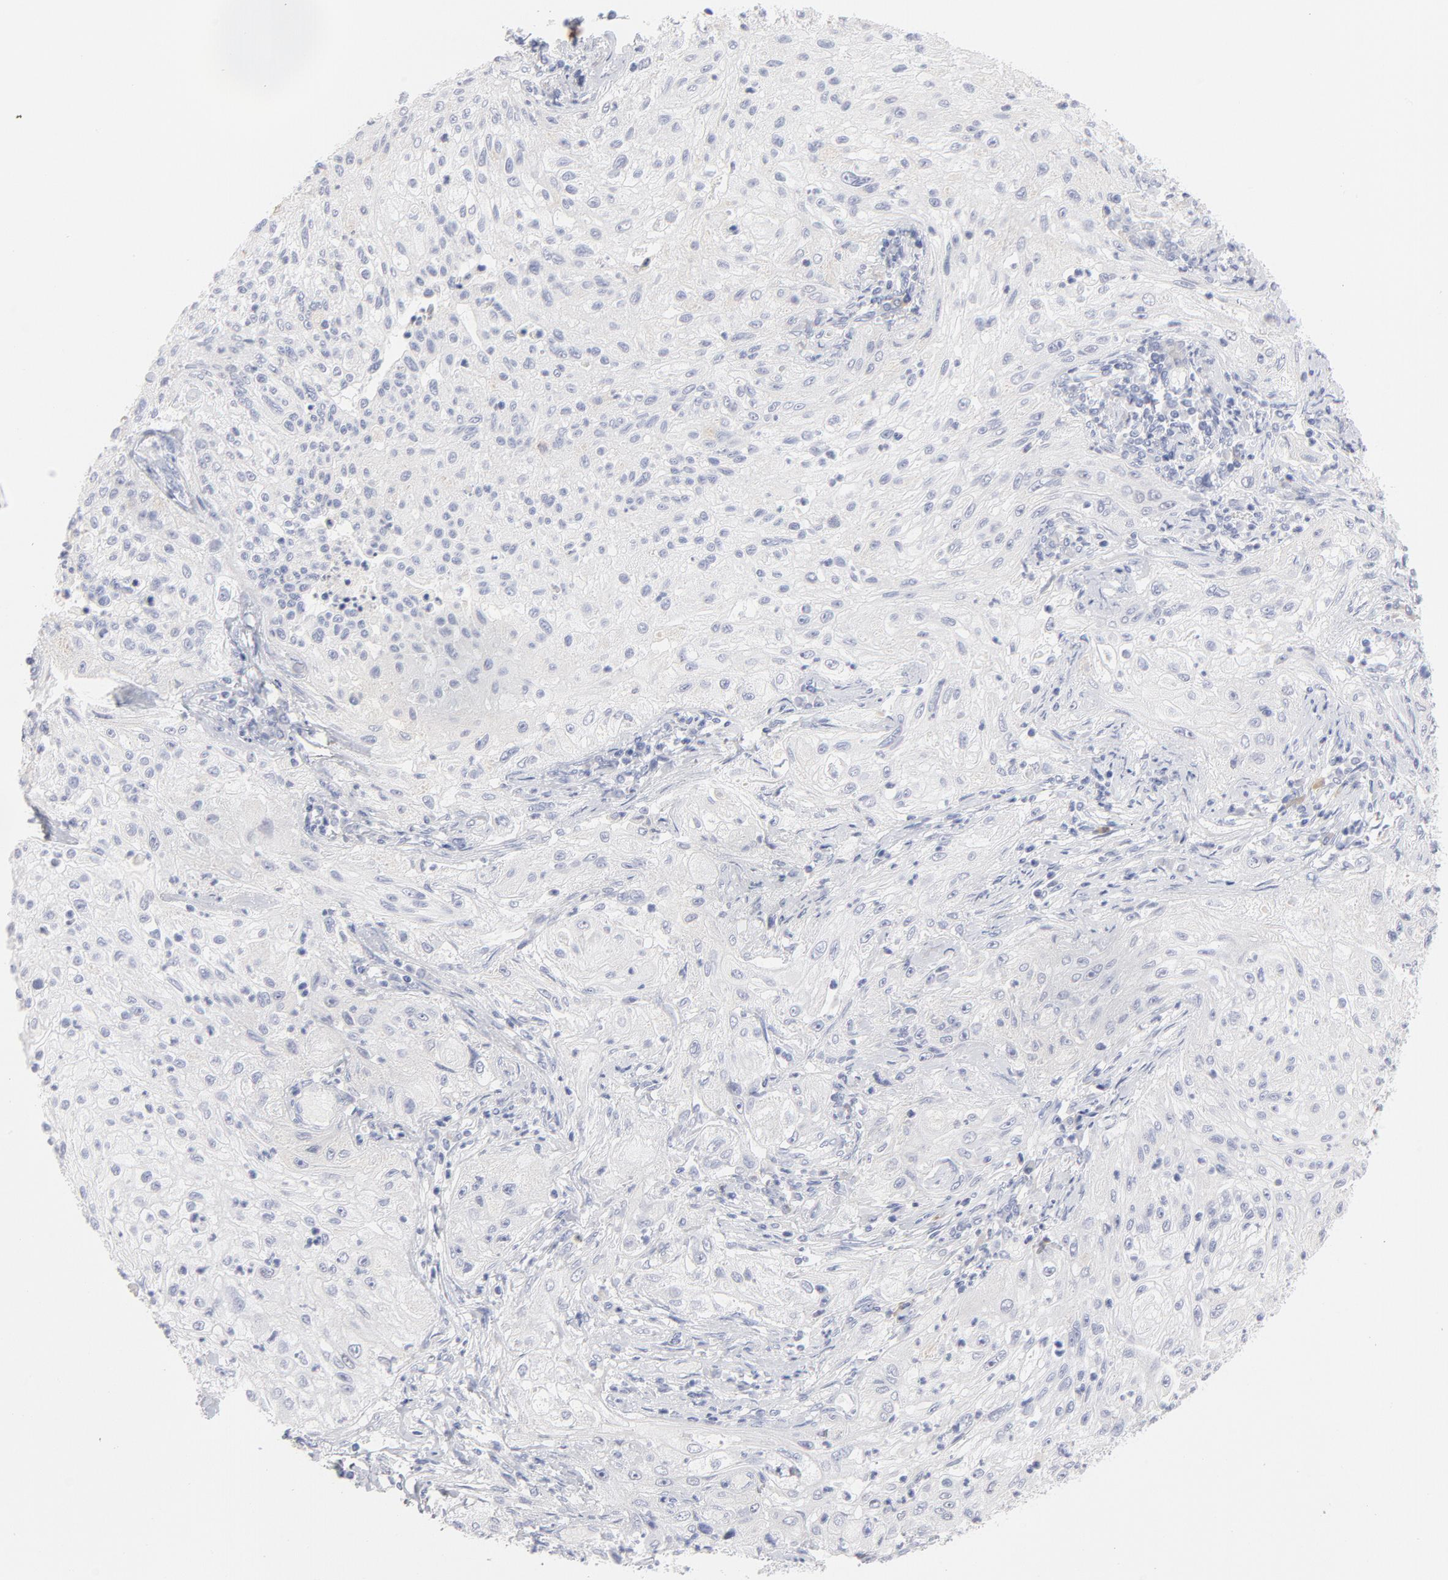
{"staining": {"intensity": "negative", "quantity": "none", "location": "none"}, "tissue": "lung cancer", "cell_type": "Tumor cells", "image_type": "cancer", "snomed": [{"axis": "morphology", "description": "Inflammation, NOS"}, {"axis": "morphology", "description": "Squamous cell carcinoma, NOS"}, {"axis": "topography", "description": "Lymph node"}, {"axis": "topography", "description": "Soft tissue"}, {"axis": "topography", "description": "Lung"}], "caption": "DAB immunohistochemical staining of human lung cancer demonstrates no significant positivity in tumor cells. (Brightfield microscopy of DAB (3,3'-diaminobenzidine) immunohistochemistry at high magnification).", "gene": "MCM7", "patient": {"sex": "male", "age": 66}}